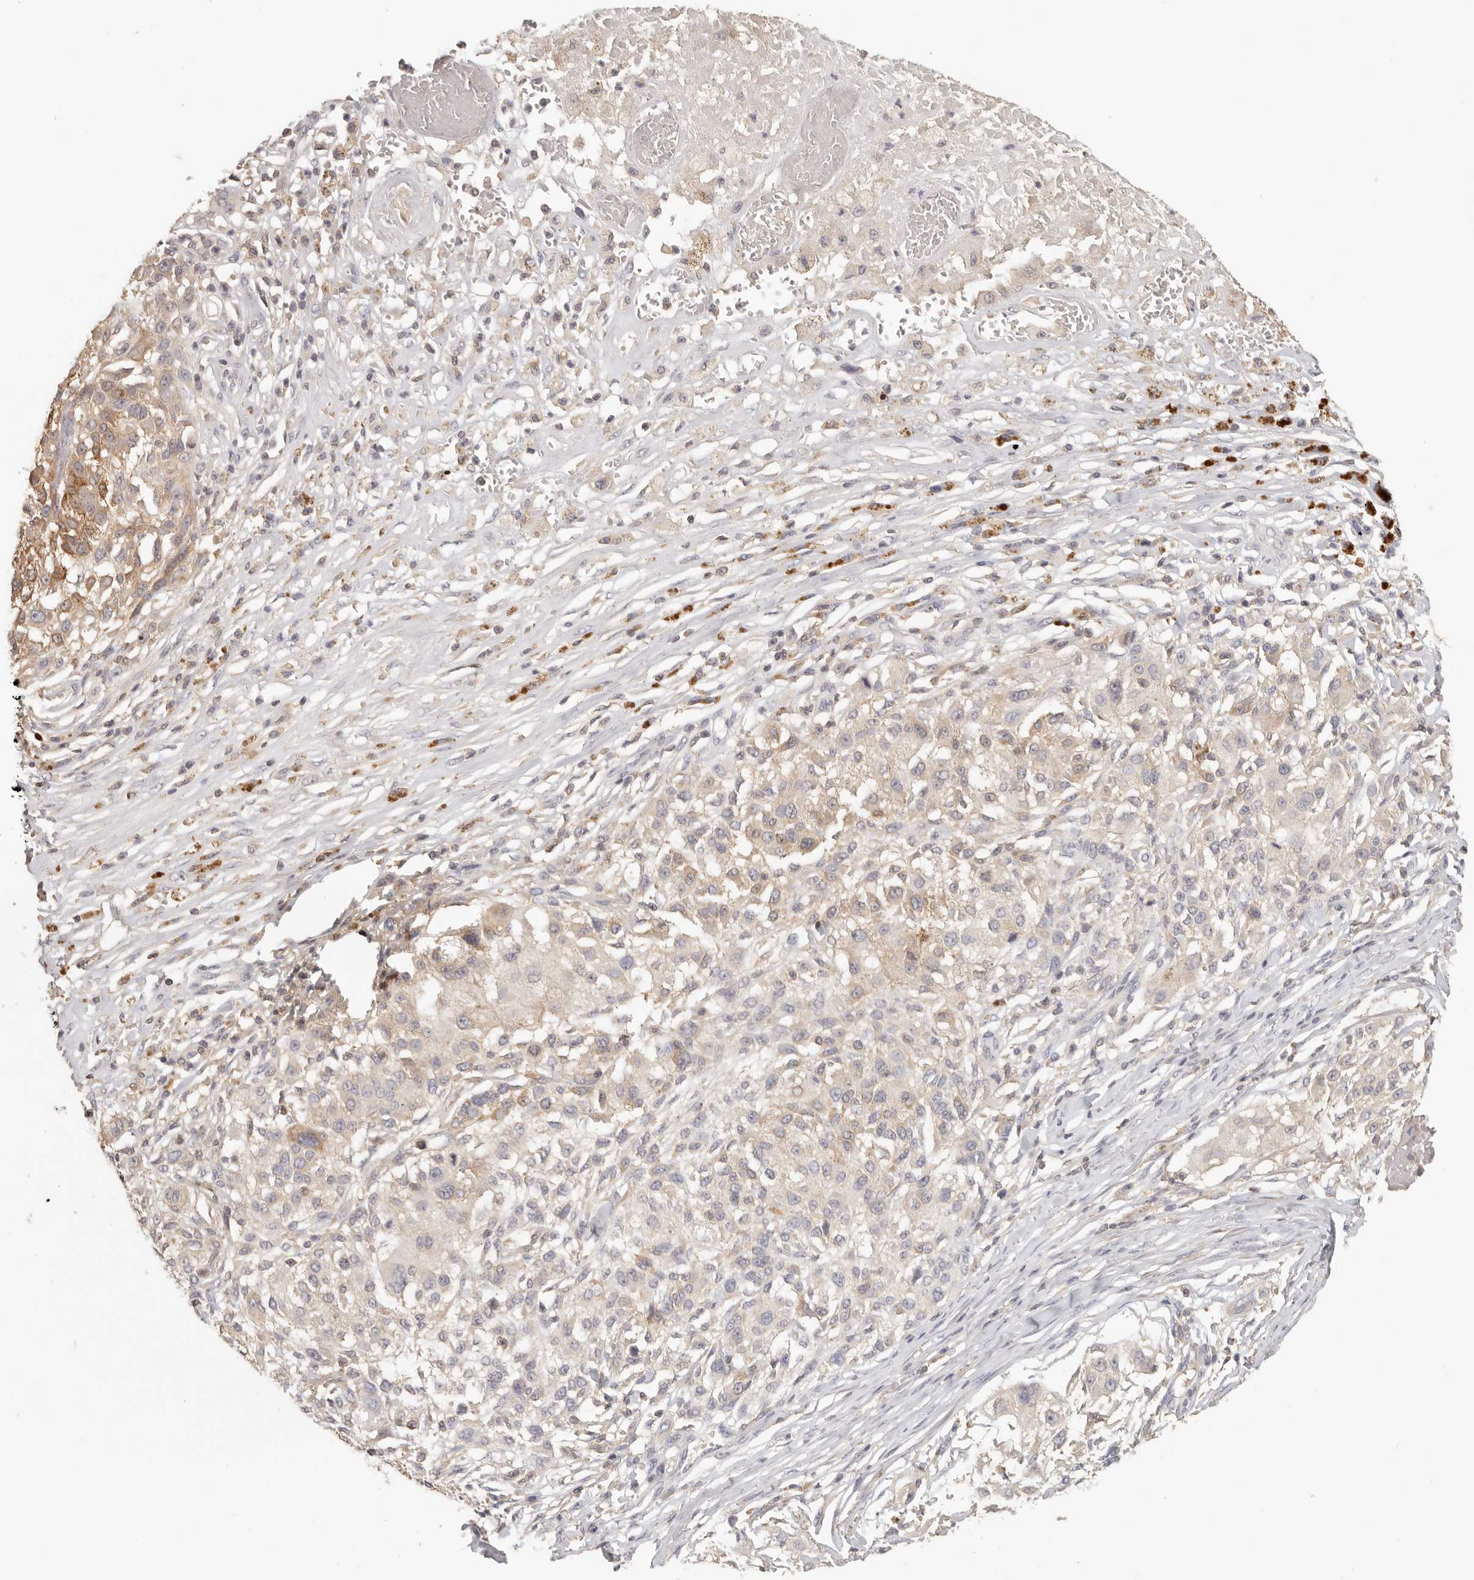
{"staining": {"intensity": "negative", "quantity": "none", "location": "none"}, "tissue": "melanoma", "cell_type": "Tumor cells", "image_type": "cancer", "snomed": [{"axis": "morphology", "description": "Necrosis, NOS"}, {"axis": "morphology", "description": "Malignant melanoma, NOS"}, {"axis": "topography", "description": "Skin"}], "caption": "The micrograph shows no staining of tumor cells in melanoma.", "gene": "CSK", "patient": {"sex": "female", "age": 87}}